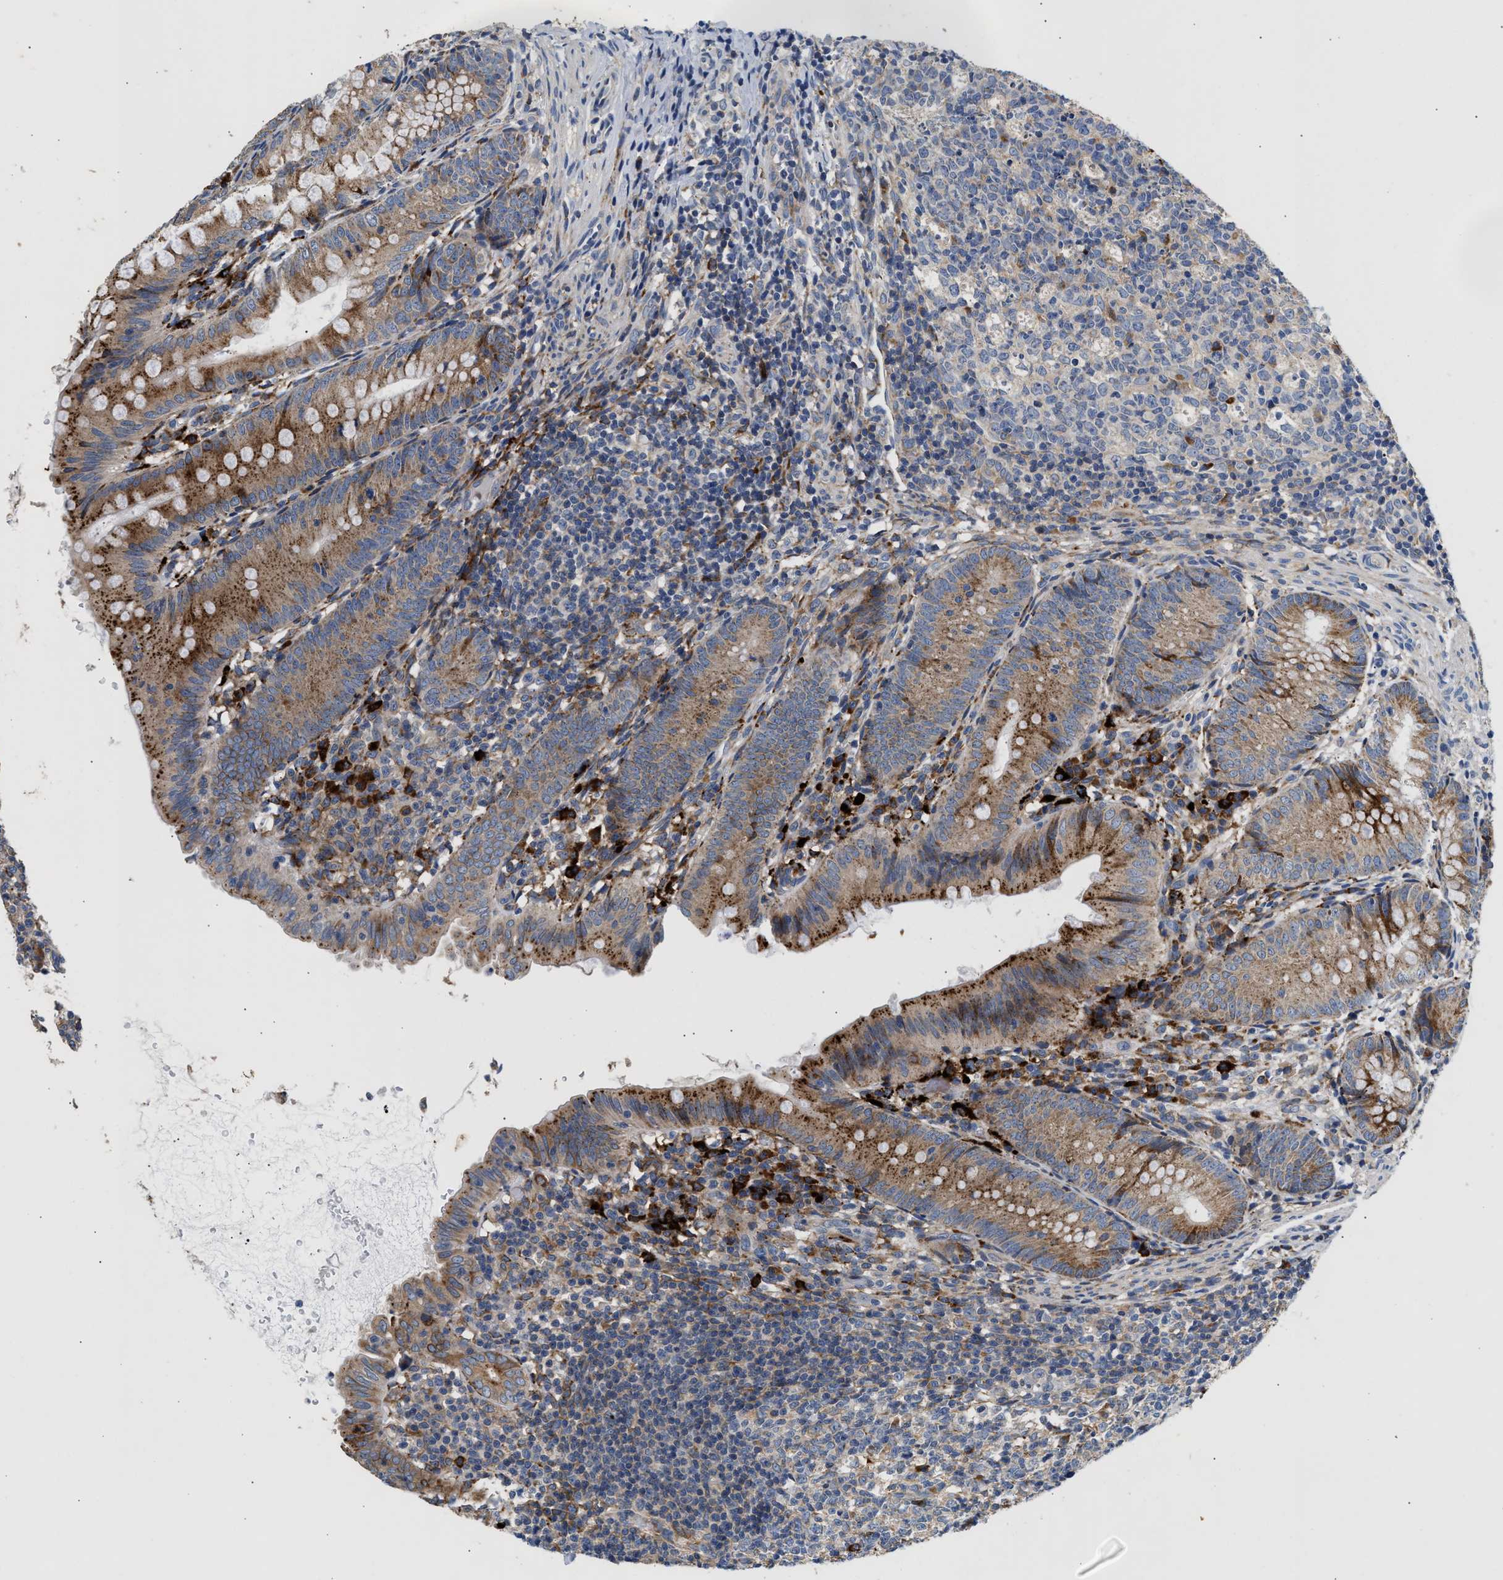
{"staining": {"intensity": "strong", "quantity": ">75%", "location": "cytoplasmic/membranous"}, "tissue": "appendix", "cell_type": "Glandular cells", "image_type": "normal", "snomed": [{"axis": "morphology", "description": "Normal tissue, NOS"}, {"axis": "topography", "description": "Appendix"}], "caption": "Immunohistochemistry (IHC) (DAB) staining of normal appendix shows strong cytoplasmic/membranous protein positivity in about >75% of glandular cells.", "gene": "AMZ1", "patient": {"sex": "male", "age": 1}}